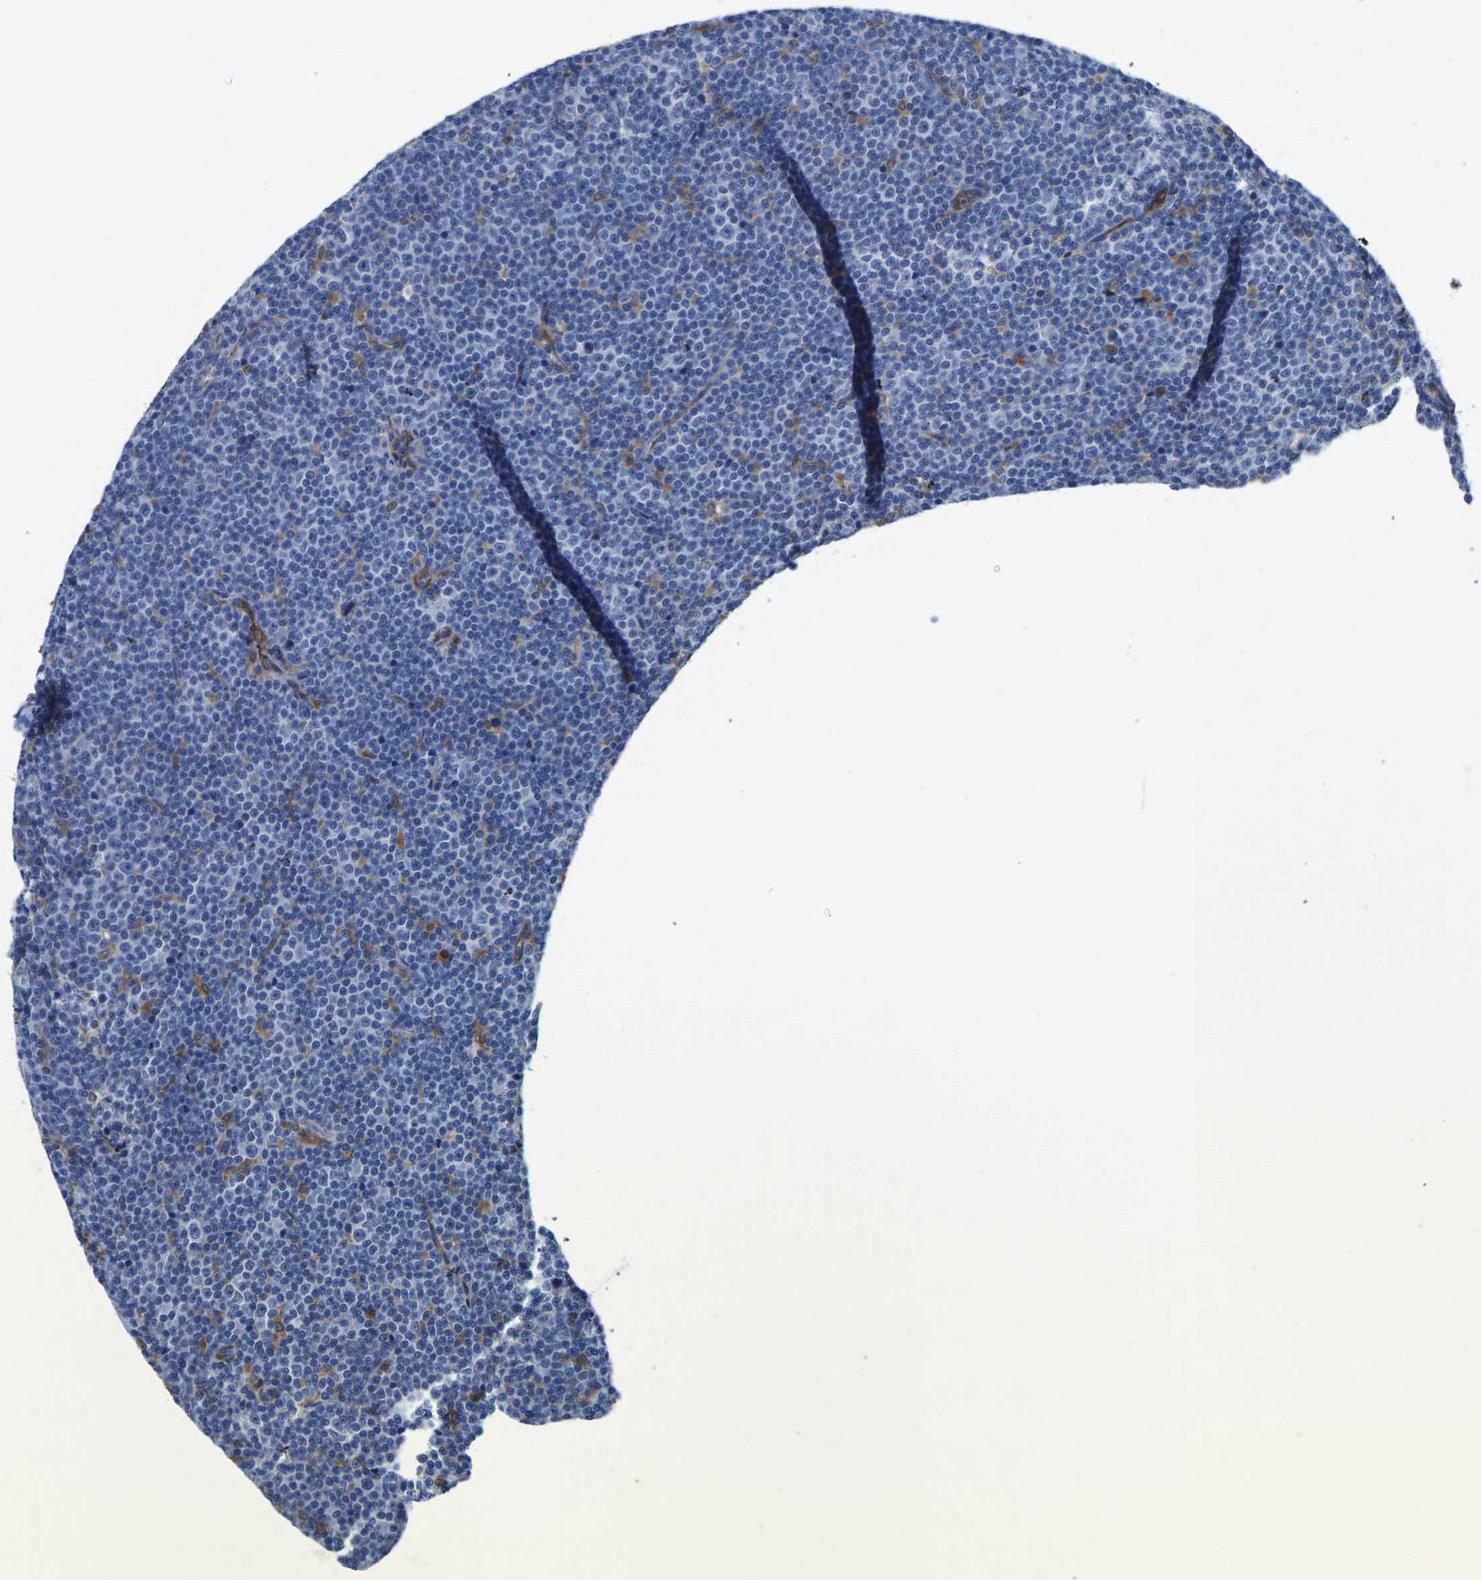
{"staining": {"intensity": "negative", "quantity": "none", "location": "none"}, "tissue": "lymphoma", "cell_type": "Tumor cells", "image_type": "cancer", "snomed": [{"axis": "morphology", "description": "Malignant lymphoma, non-Hodgkin's type, Low grade"}, {"axis": "topography", "description": "Lymph node"}], "caption": "DAB (3,3'-diaminobenzidine) immunohistochemical staining of human lymphoma demonstrates no significant positivity in tumor cells.", "gene": "ATG2B", "patient": {"sex": "female", "age": 67}}